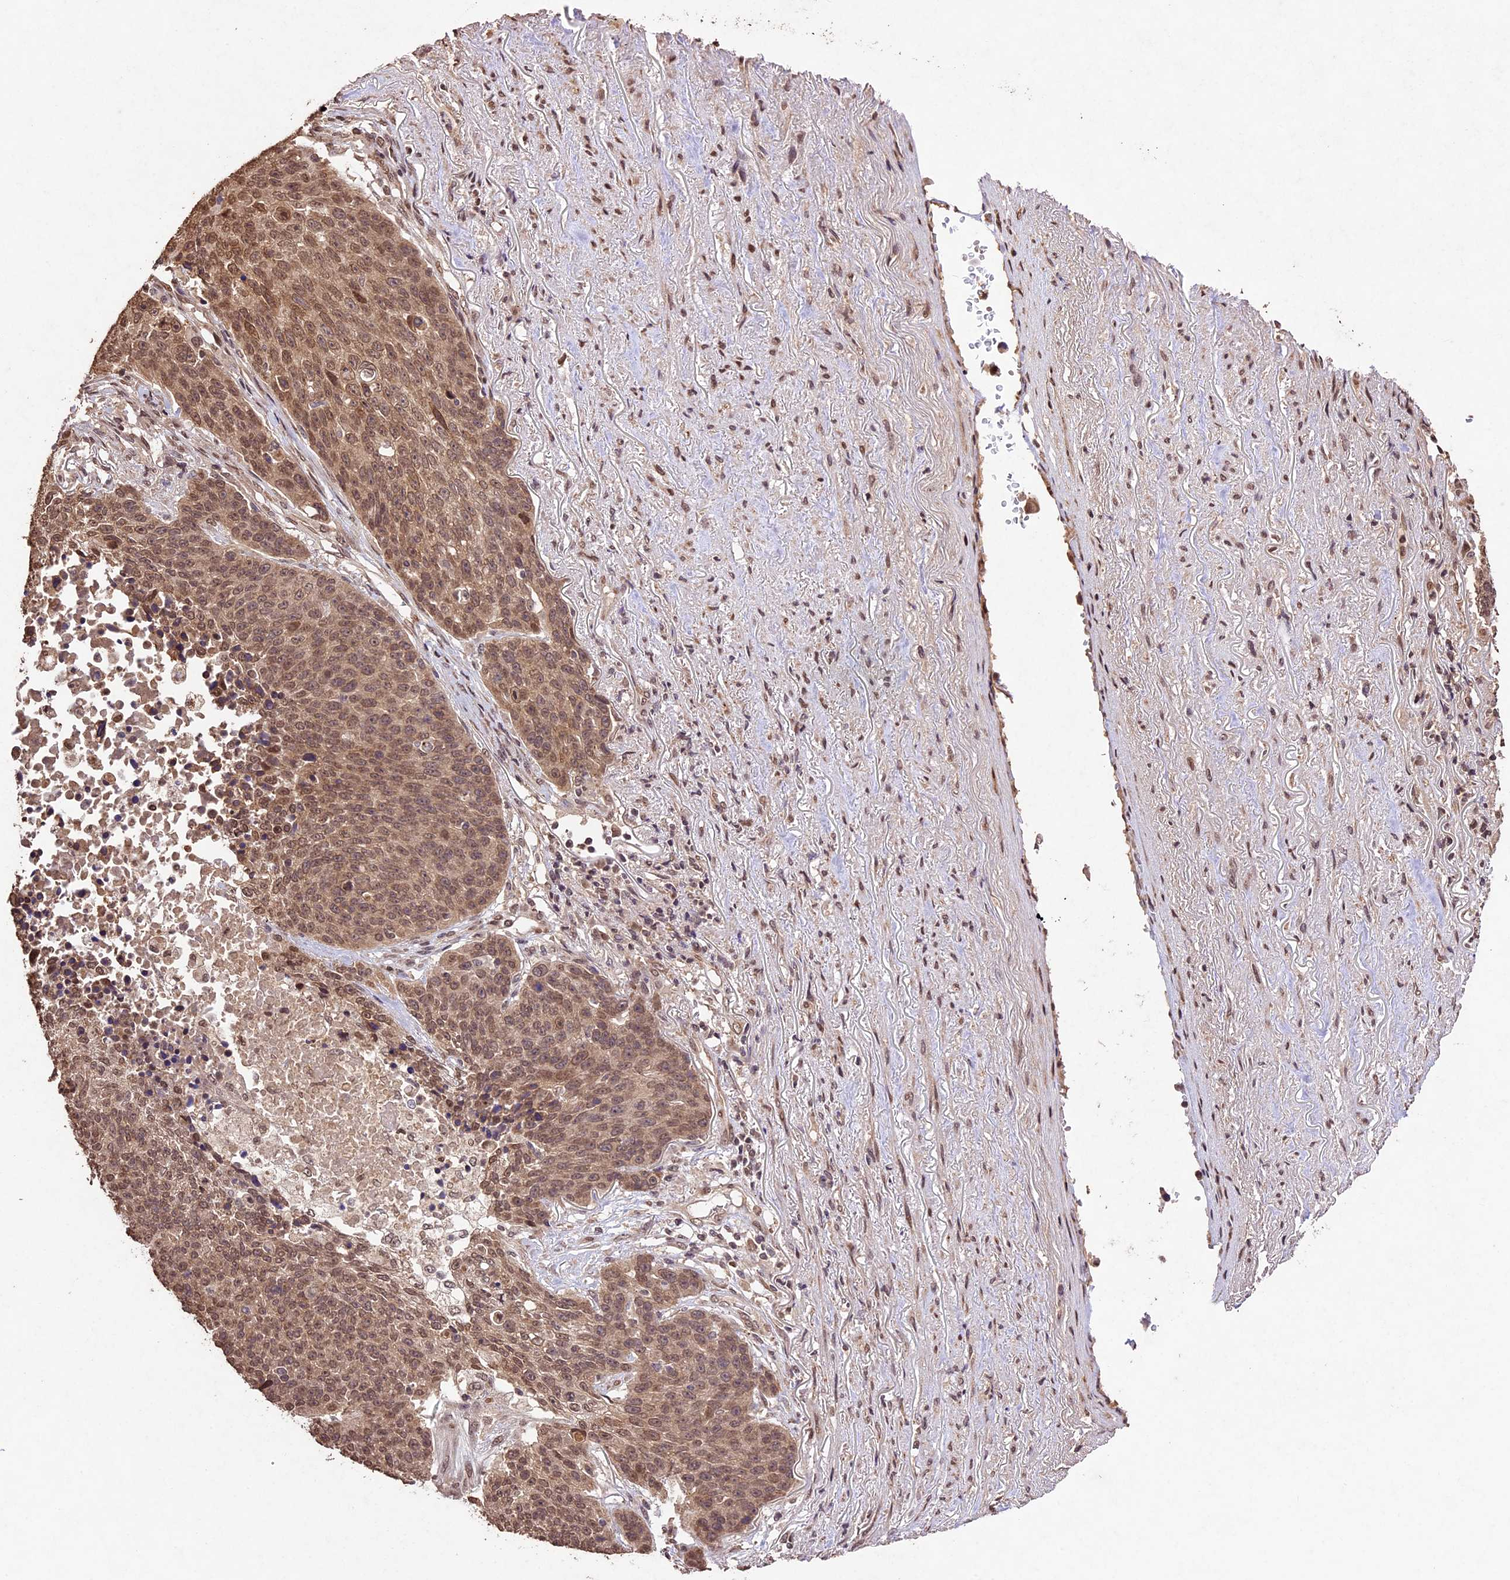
{"staining": {"intensity": "moderate", "quantity": ">75%", "location": "cytoplasmic/membranous,nuclear"}, "tissue": "lung cancer", "cell_type": "Tumor cells", "image_type": "cancer", "snomed": [{"axis": "morphology", "description": "Normal tissue, NOS"}, {"axis": "morphology", "description": "Squamous cell carcinoma, NOS"}, {"axis": "topography", "description": "Lymph node"}, {"axis": "topography", "description": "Lung"}], "caption": "A micrograph showing moderate cytoplasmic/membranous and nuclear staining in approximately >75% of tumor cells in squamous cell carcinoma (lung), as visualized by brown immunohistochemical staining.", "gene": "CDKN2AIP", "patient": {"sex": "male", "age": 66}}